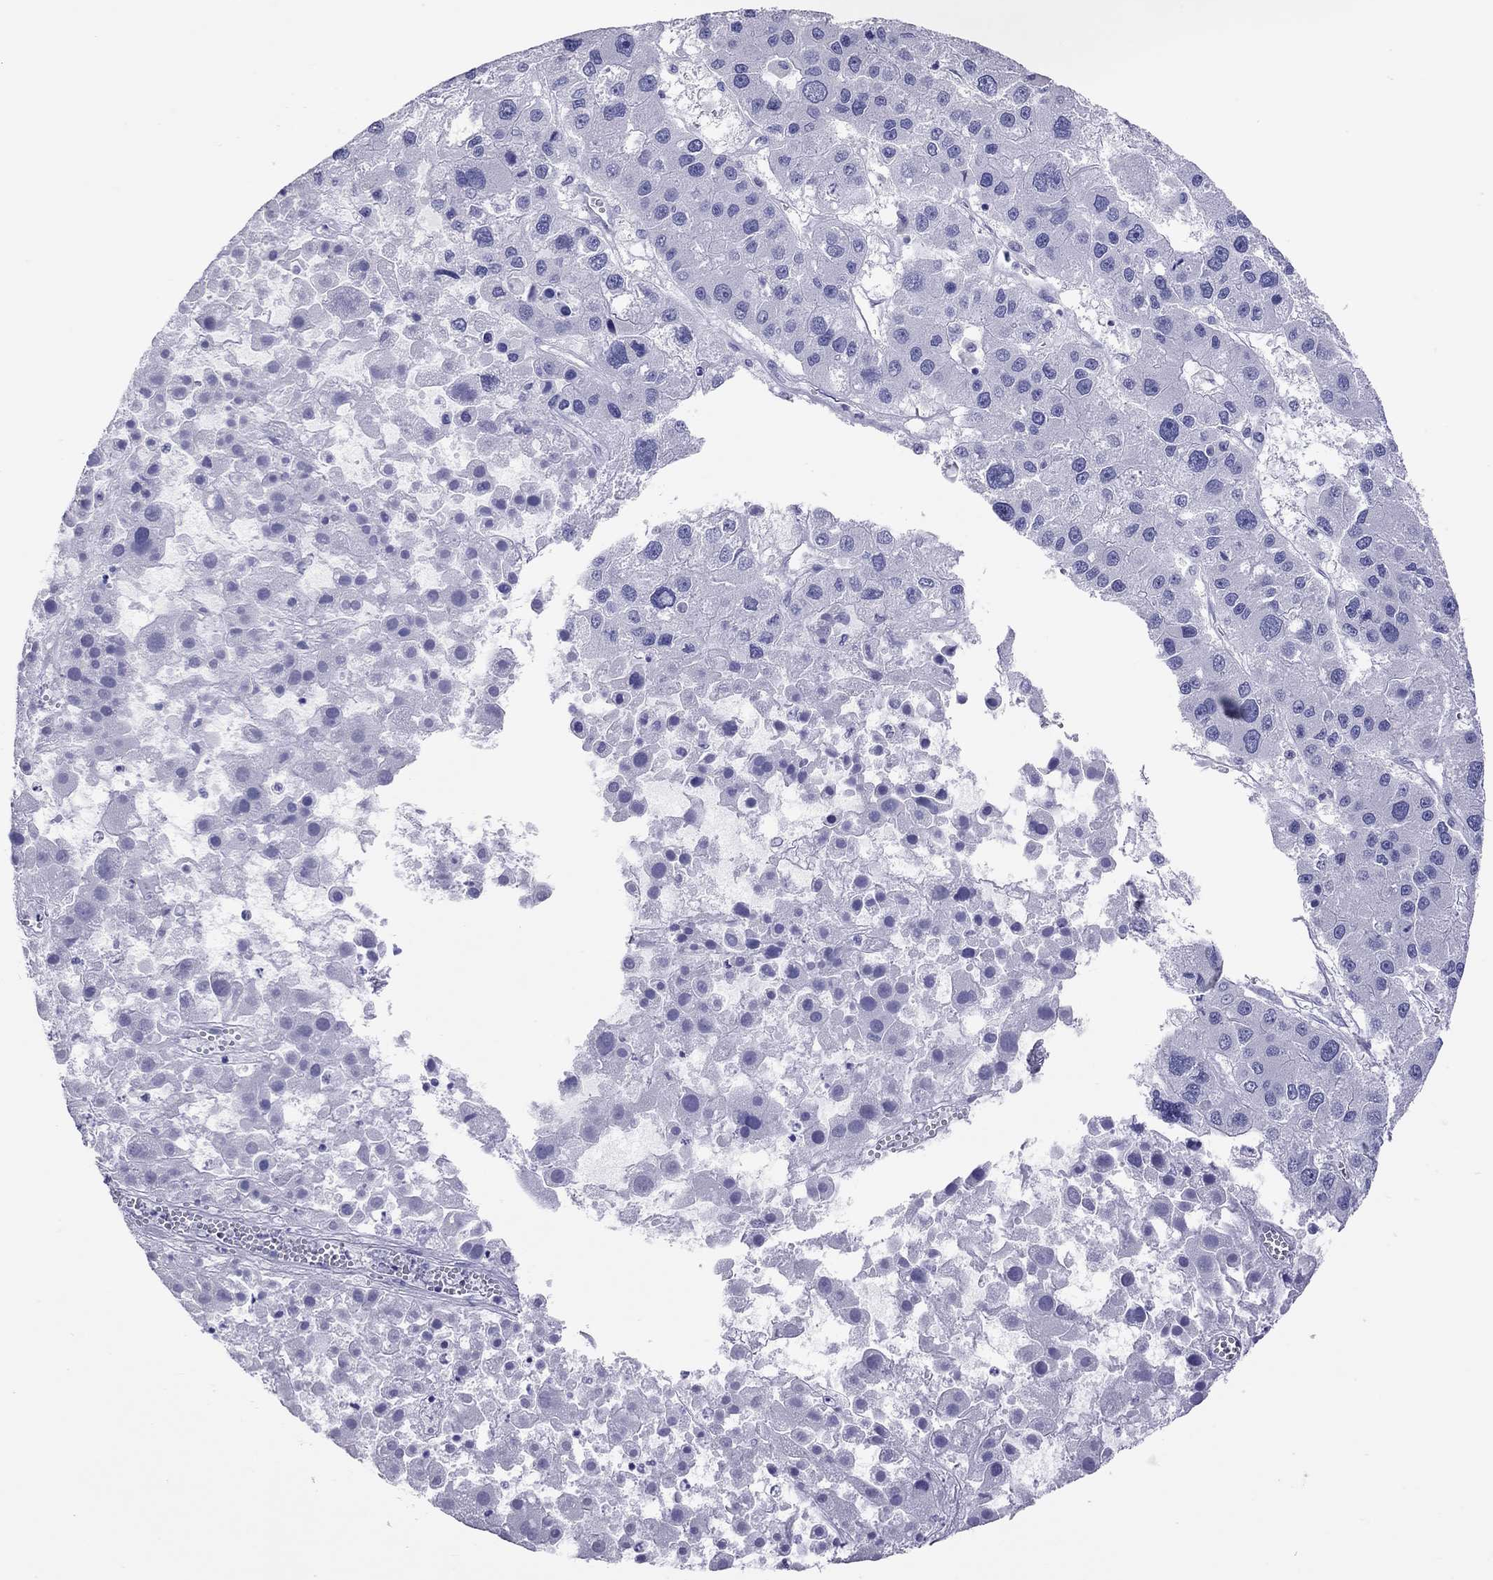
{"staining": {"intensity": "negative", "quantity": "none", "location": "none"}, "tissue": "liver cancer", "cell_type": "Tumor cells", "image_type": "cancer", "snomed": [{"axis": "morphology", "description": "Carcinoma, Hepatocellular, NOS"}, {"axis": "topography", "description": "Liver"}], "caption": "IHC image of liver cancer stained for a protein (brown), which shows no expression in tumor cells.", "gene": "STAG3", "patient": {"sex": "male", "age": 73}}